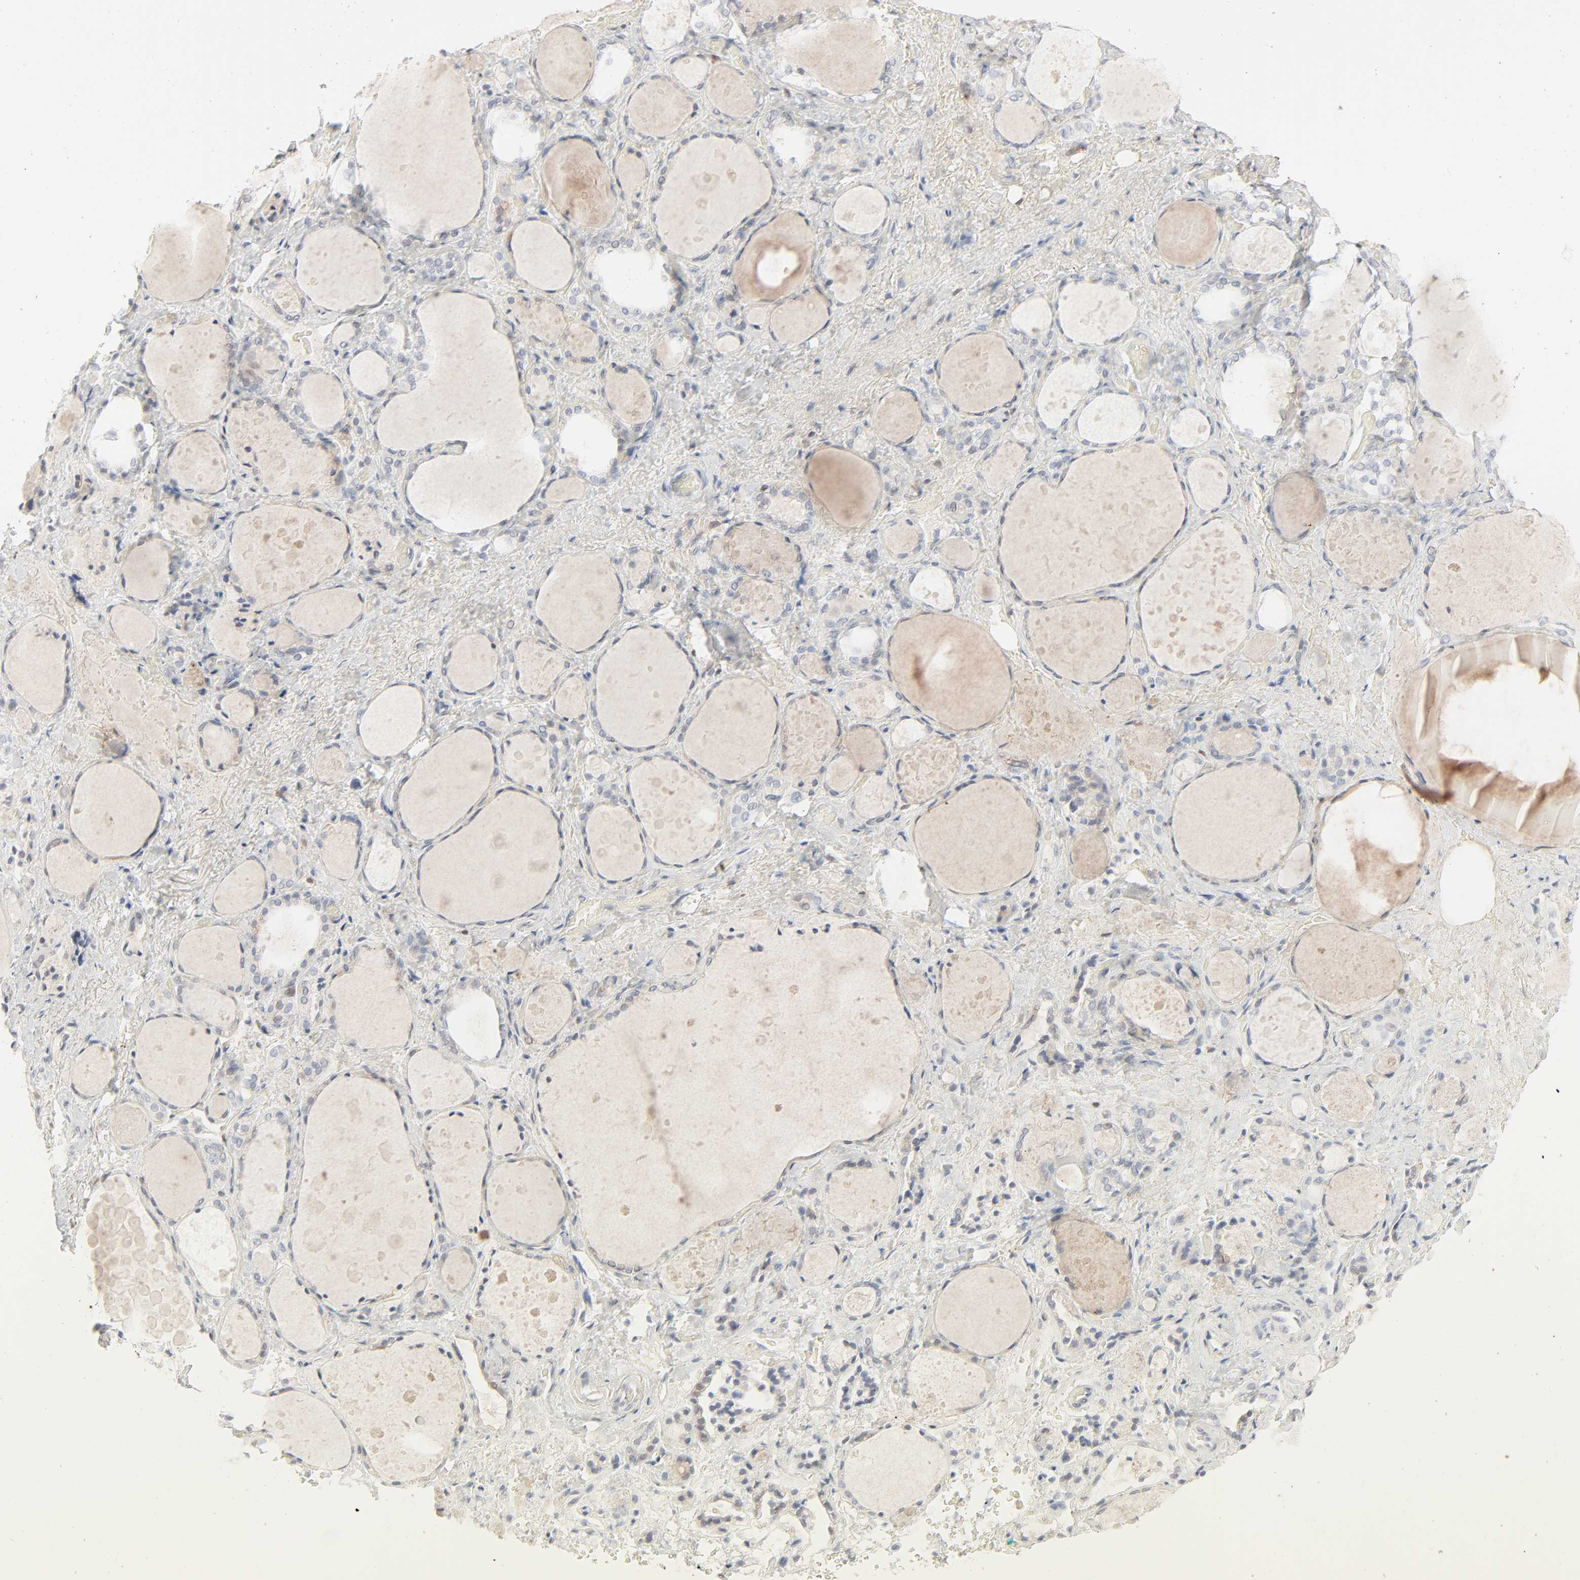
{"staining": {"intensity": "negative", "quantity": "none", "location": "none"}, "tissue": "thyroid gland", "cell_type": "Glandular cells", "image_type": "normal", "snomed": [{"axis": "morphology", "description": "Normal tissue, NOS"}, {"axis": "topography", "description": "Thyroid gland"}], "caption": "Protein analysis of unremarkable thyroid gland reveals no significant positivity in glandular cells. Nuclei are stained in blue.", "gene": "LGALS2", "patient": {"sex": "female", "age": 75}}